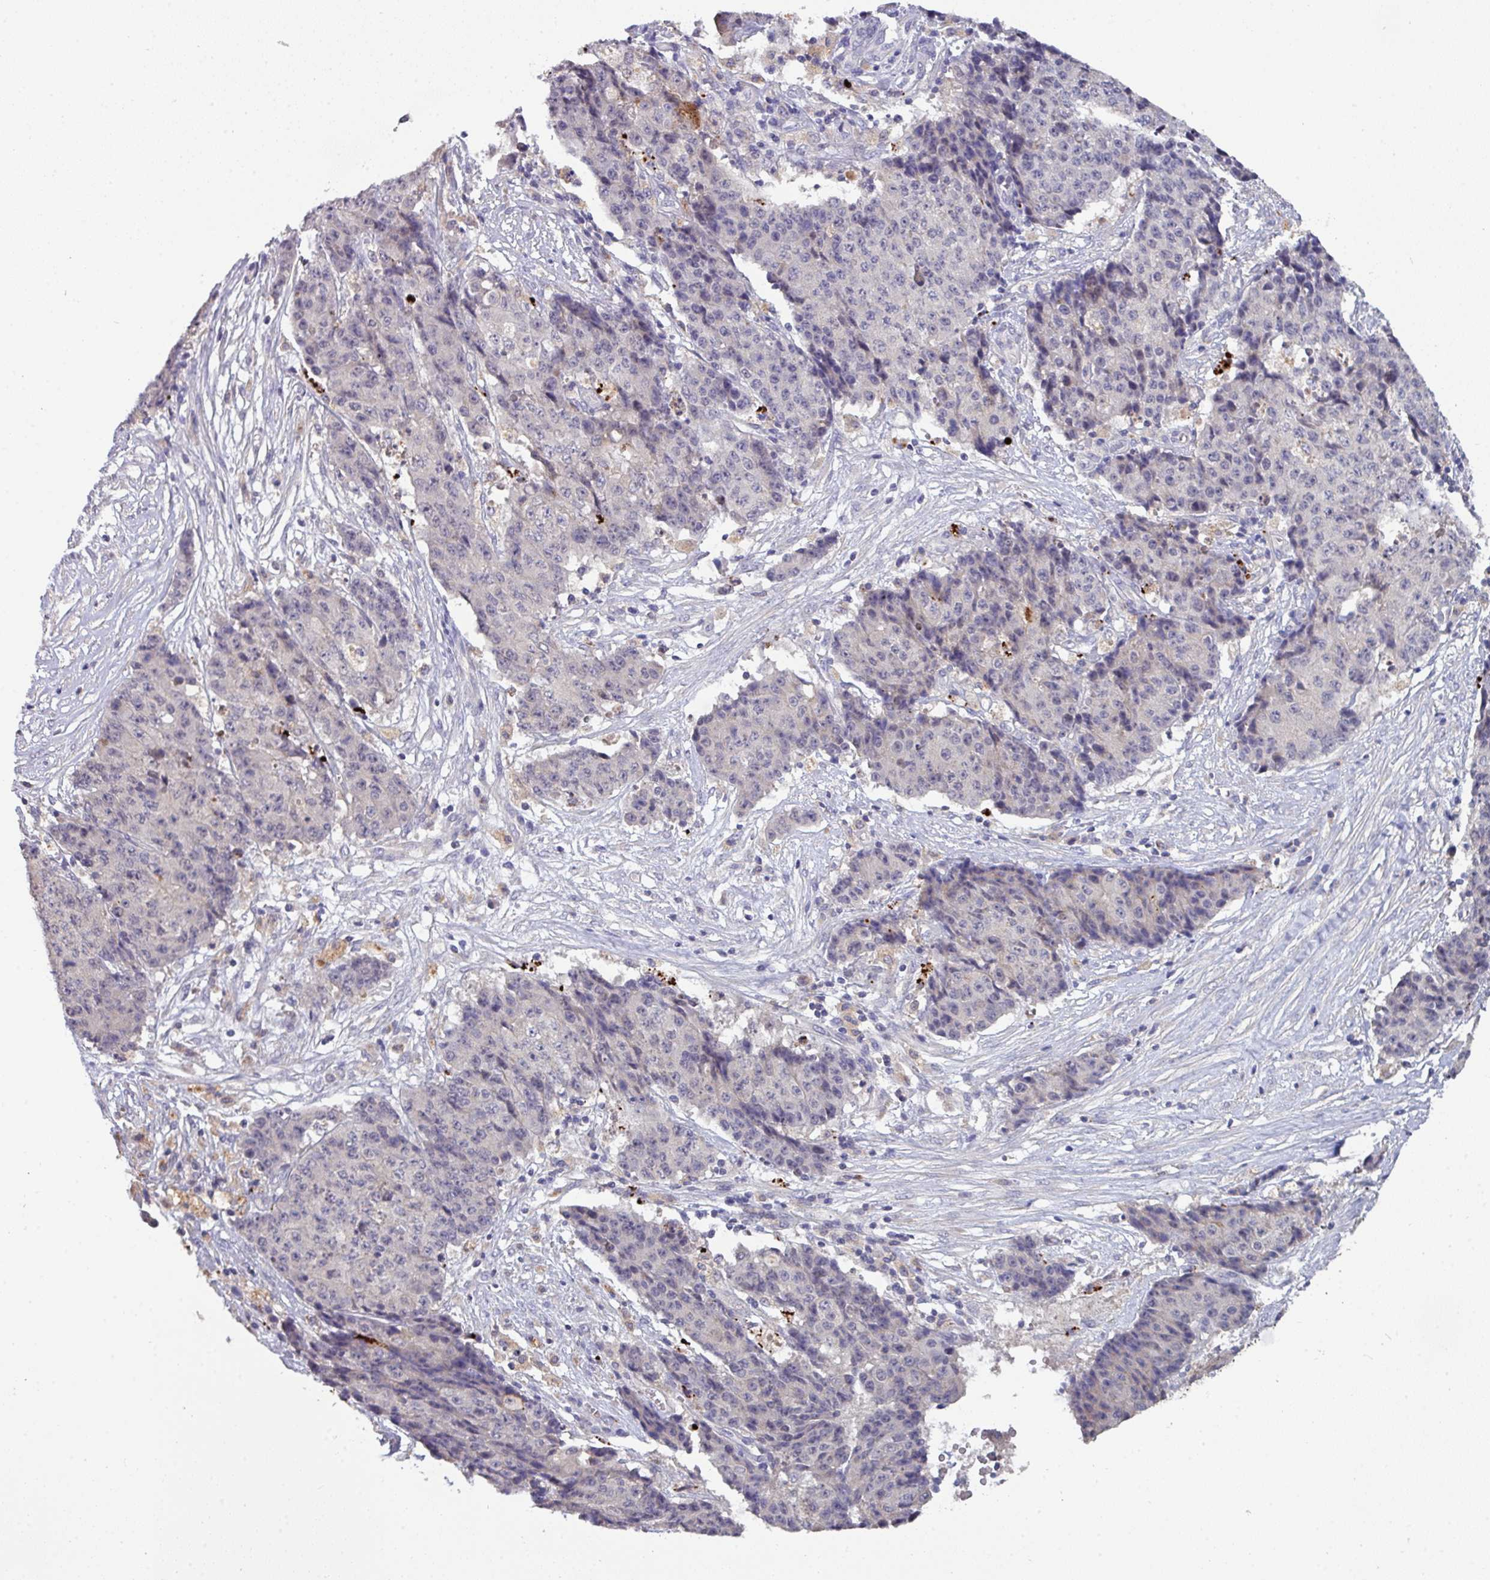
{"staining": {"intensity": "negative", "quantity": "none", "location": "none"}, "tissue": "ovarian cancer", "cell_type": "Tumor cells", "image_type": "cancer", "snomed": [{"axis": "morphology", "description": "Carcinoma, endometroid"}, {"axis": "topography", "description": "Ovary"}], "caption": "Immunohistochemistry (IHC) photomicrograph of neoplastic tissue: human endometroid carcinoma (ovarian) stained with DAB displays no significant protein positivity in tumor cells.", "gene": "AEBP2", "patient": {"sex": "female", "age": 42}}